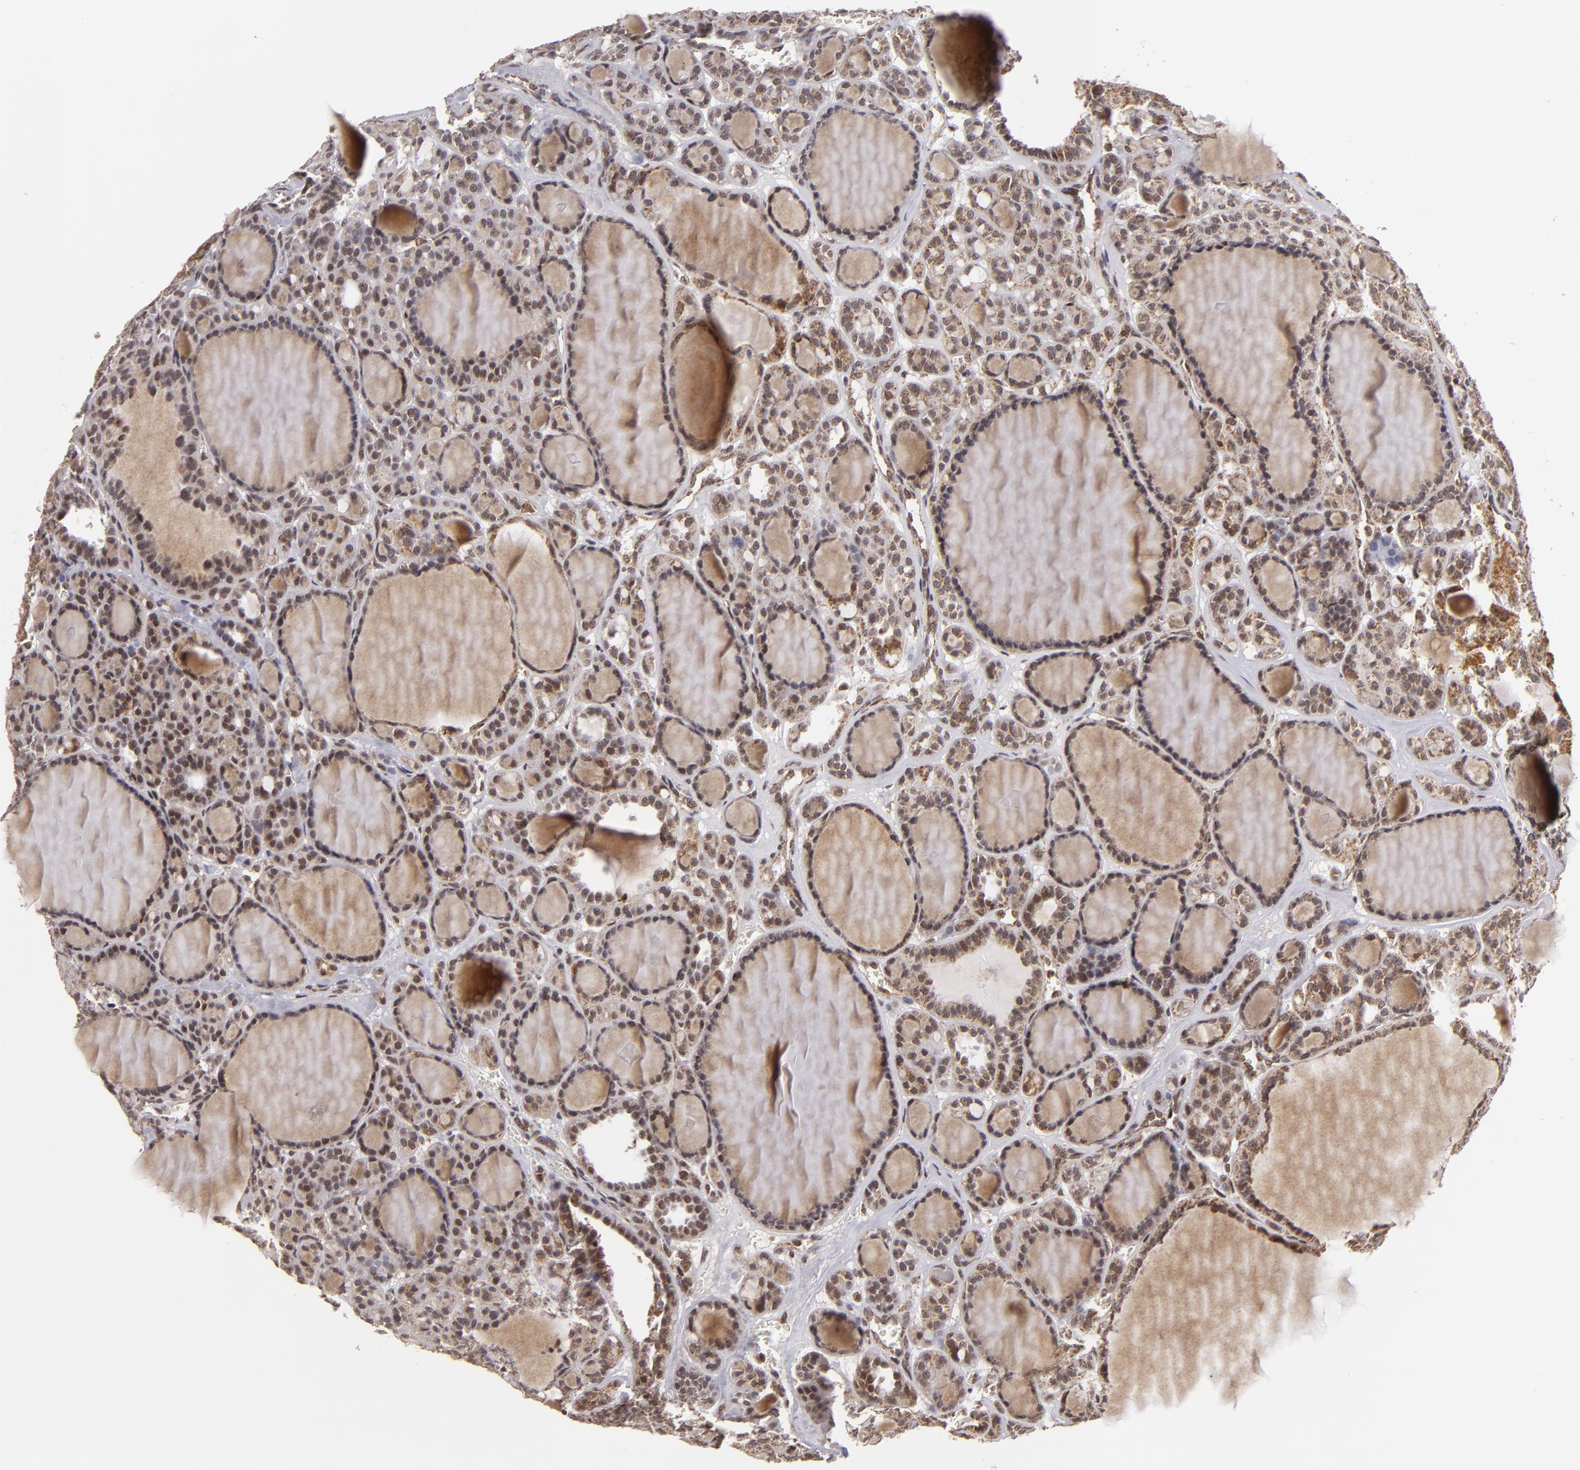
{"staining": {"intensity": "weak", "quantity": ">75%", "location": "nuclear"}, "tissue": "thyroid cancer", "cell_type": "Tumor cells", "image_type": "cancer", "snomed": [{"axis": "morphology", "description": "Follicular adenoma carcinoma, NOS"}, {"axis": "topography", "description": "Thyroid gland"}], "caption": "Approximately >75% of tumor cells in human follicular adenoma carcinoma (thyroid) reveal weak nuclear protein expression as visualized by brown immunohistochemical staining.", "gene": "MXD1", "patient": {"sex": "female", "age": 71}}